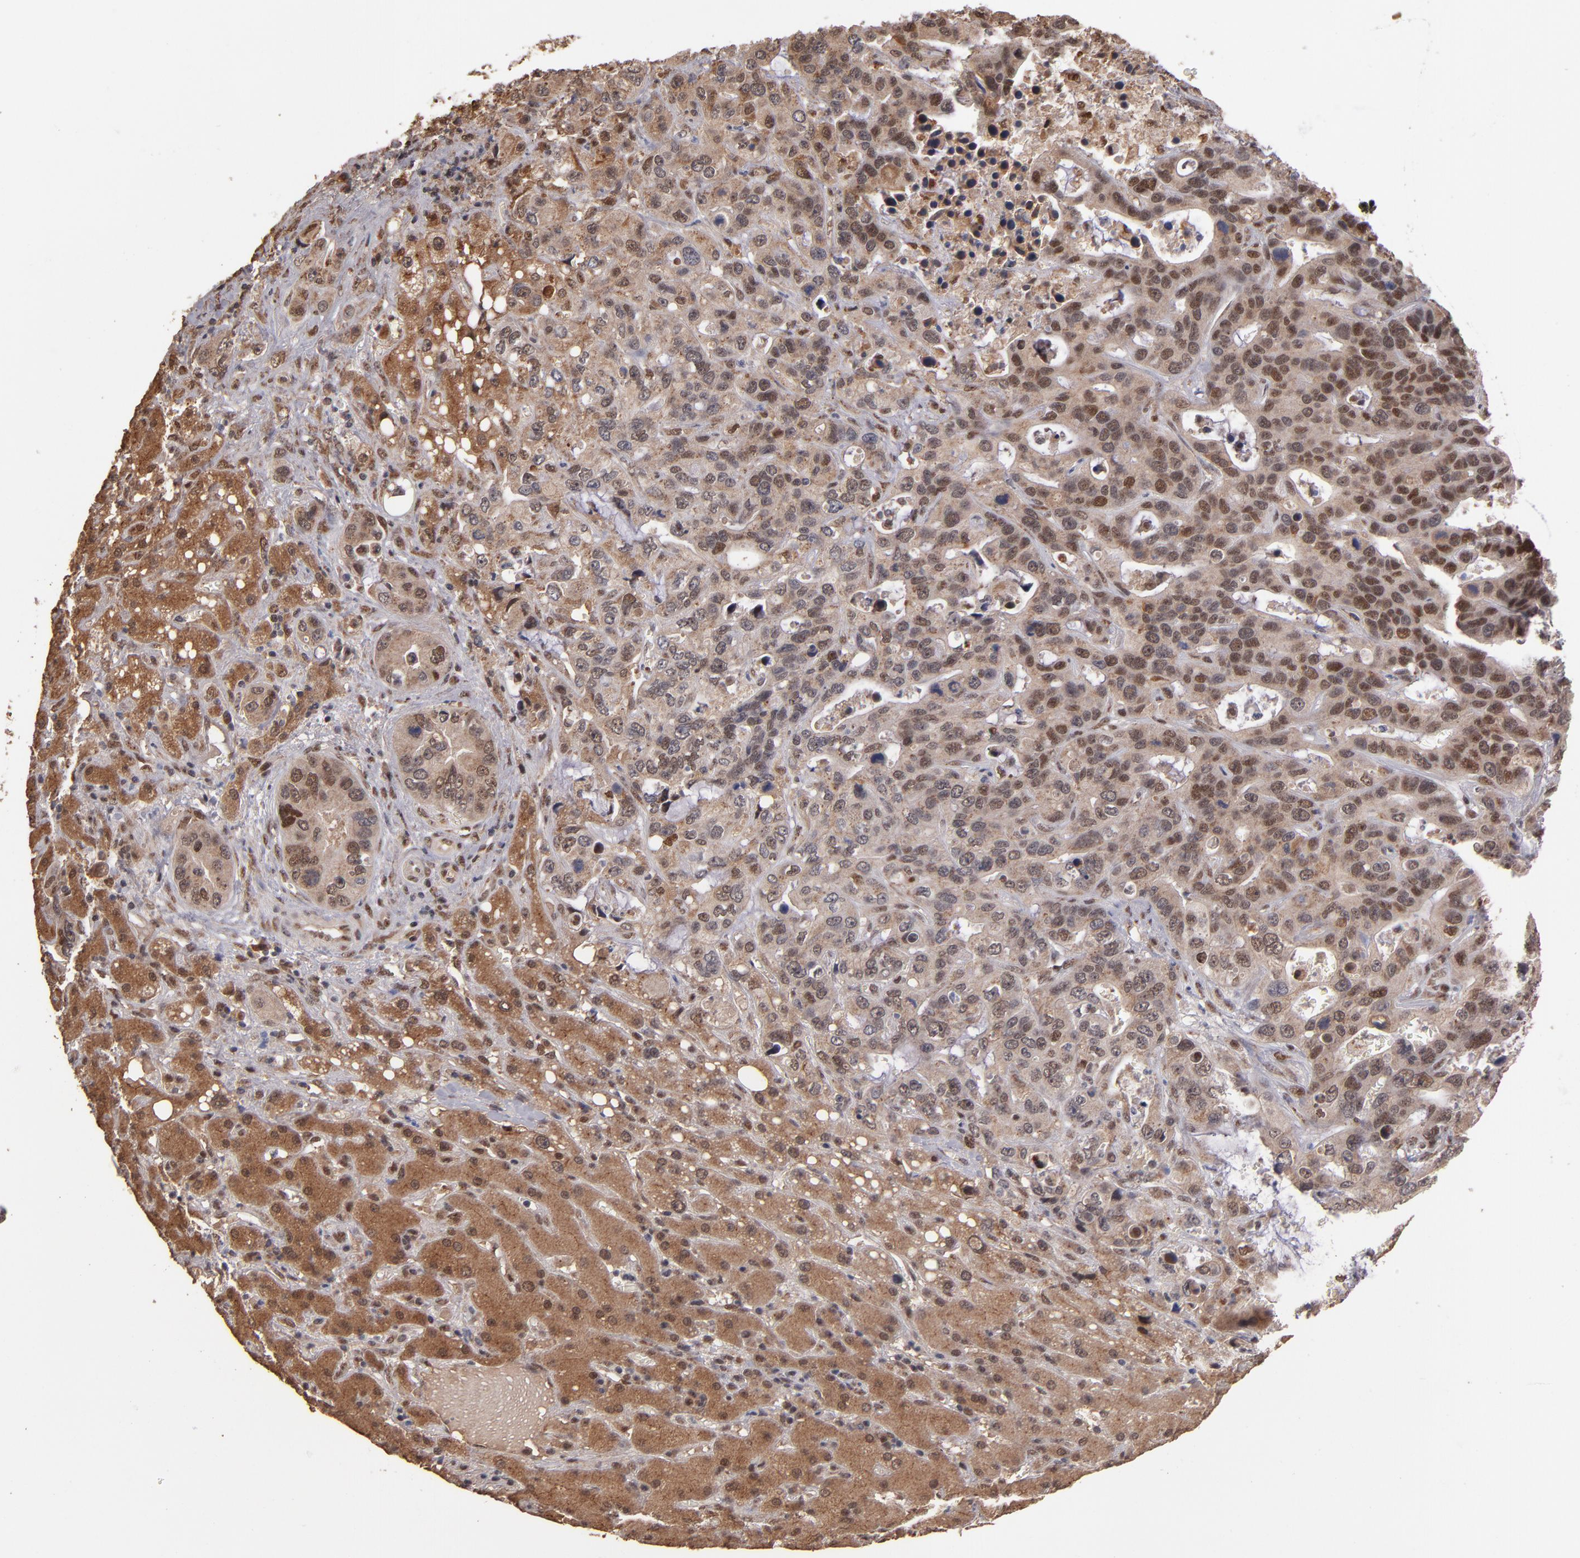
{"staining": {"intensity": "strong", "quantity": ">75%", "location": "cytoplasmic/membranous,nuclear"}, "tissue": "liver cancer", "cell_type": "Tumor cells", "image_type": "cancer", "snomed": [{"axis": "morphology", "description": "Cholangiocarcinoma"}, {"axis": "topography", "description": "Liver"}], "caption": "About >75% of tumor cells in liver cancer (cholangiocarcinoma) display strong cytoplasmic/membranous and nuclear protein staining as visualized by brown immunohistochemical staining.", "gene": "EAPP", "patient": {"sex": "female", "age": 65}}